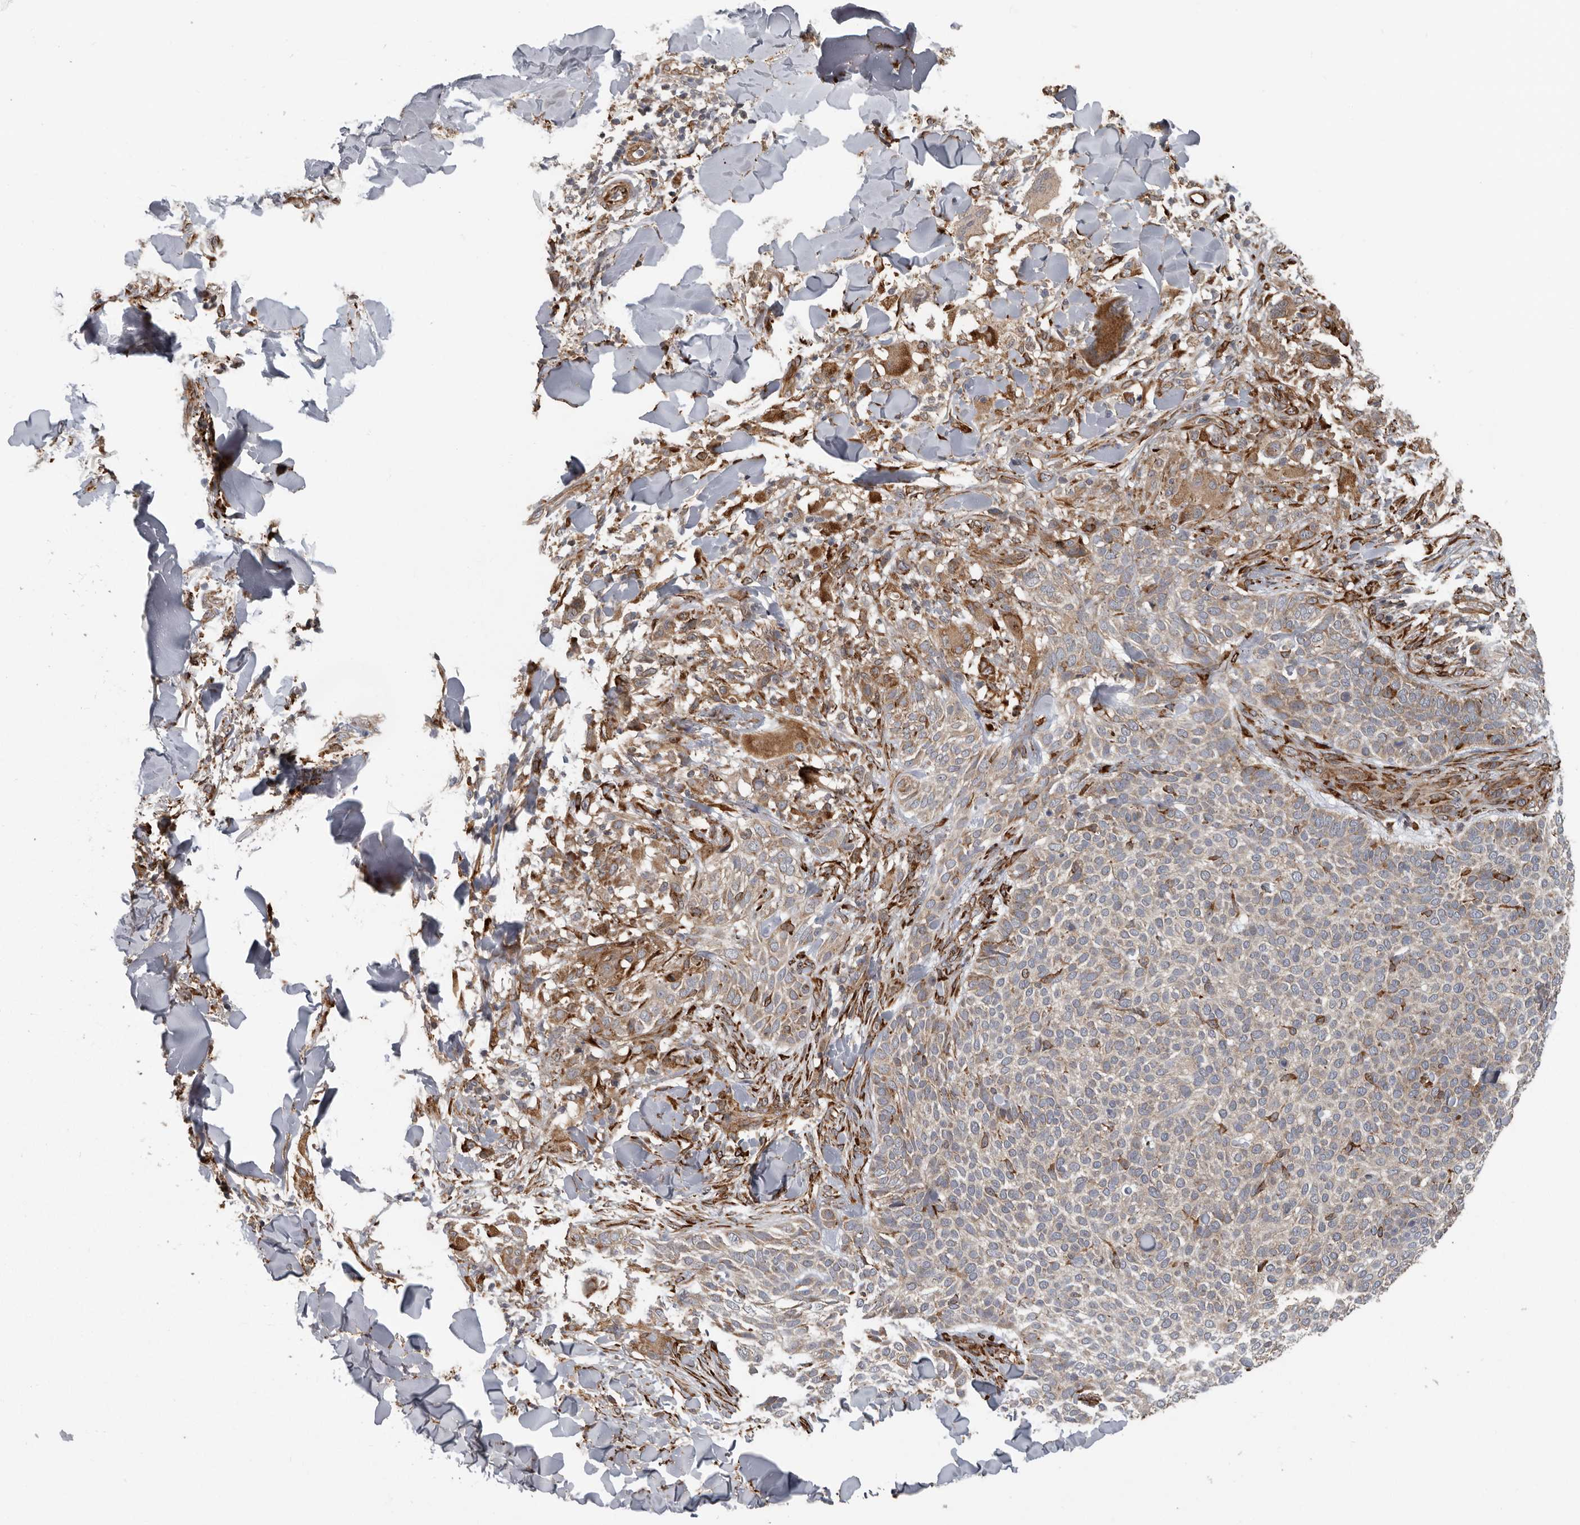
{"staining": {"intensity": "weak", "quantity": "25%-75%", "location": "cytoplasmic/membranous"}, "tissue": "skin cancer", "cell_type": "Tumor cells", "image_type": "cancer", "snomed": [{"axis": "morphology", "description": "Normal tissue, NOS"}, {"axis": "morphology", "description": "Basal cell carcinoma"}, {"axis": "topography", "description": "Skin"}], "caption": "IHC histopathology image of neoplastic tissue: human skin basal cell carcinoma stained using immunohistochemistry (IHC) shows low levels of weak protein expression localized specifically in the cytoplasmic/membranous of tumor cells, appearing as a cytoplasmic/membranous brown color.", "gene": "CEP350", "patient": {"sex": "male", "age": 67}}